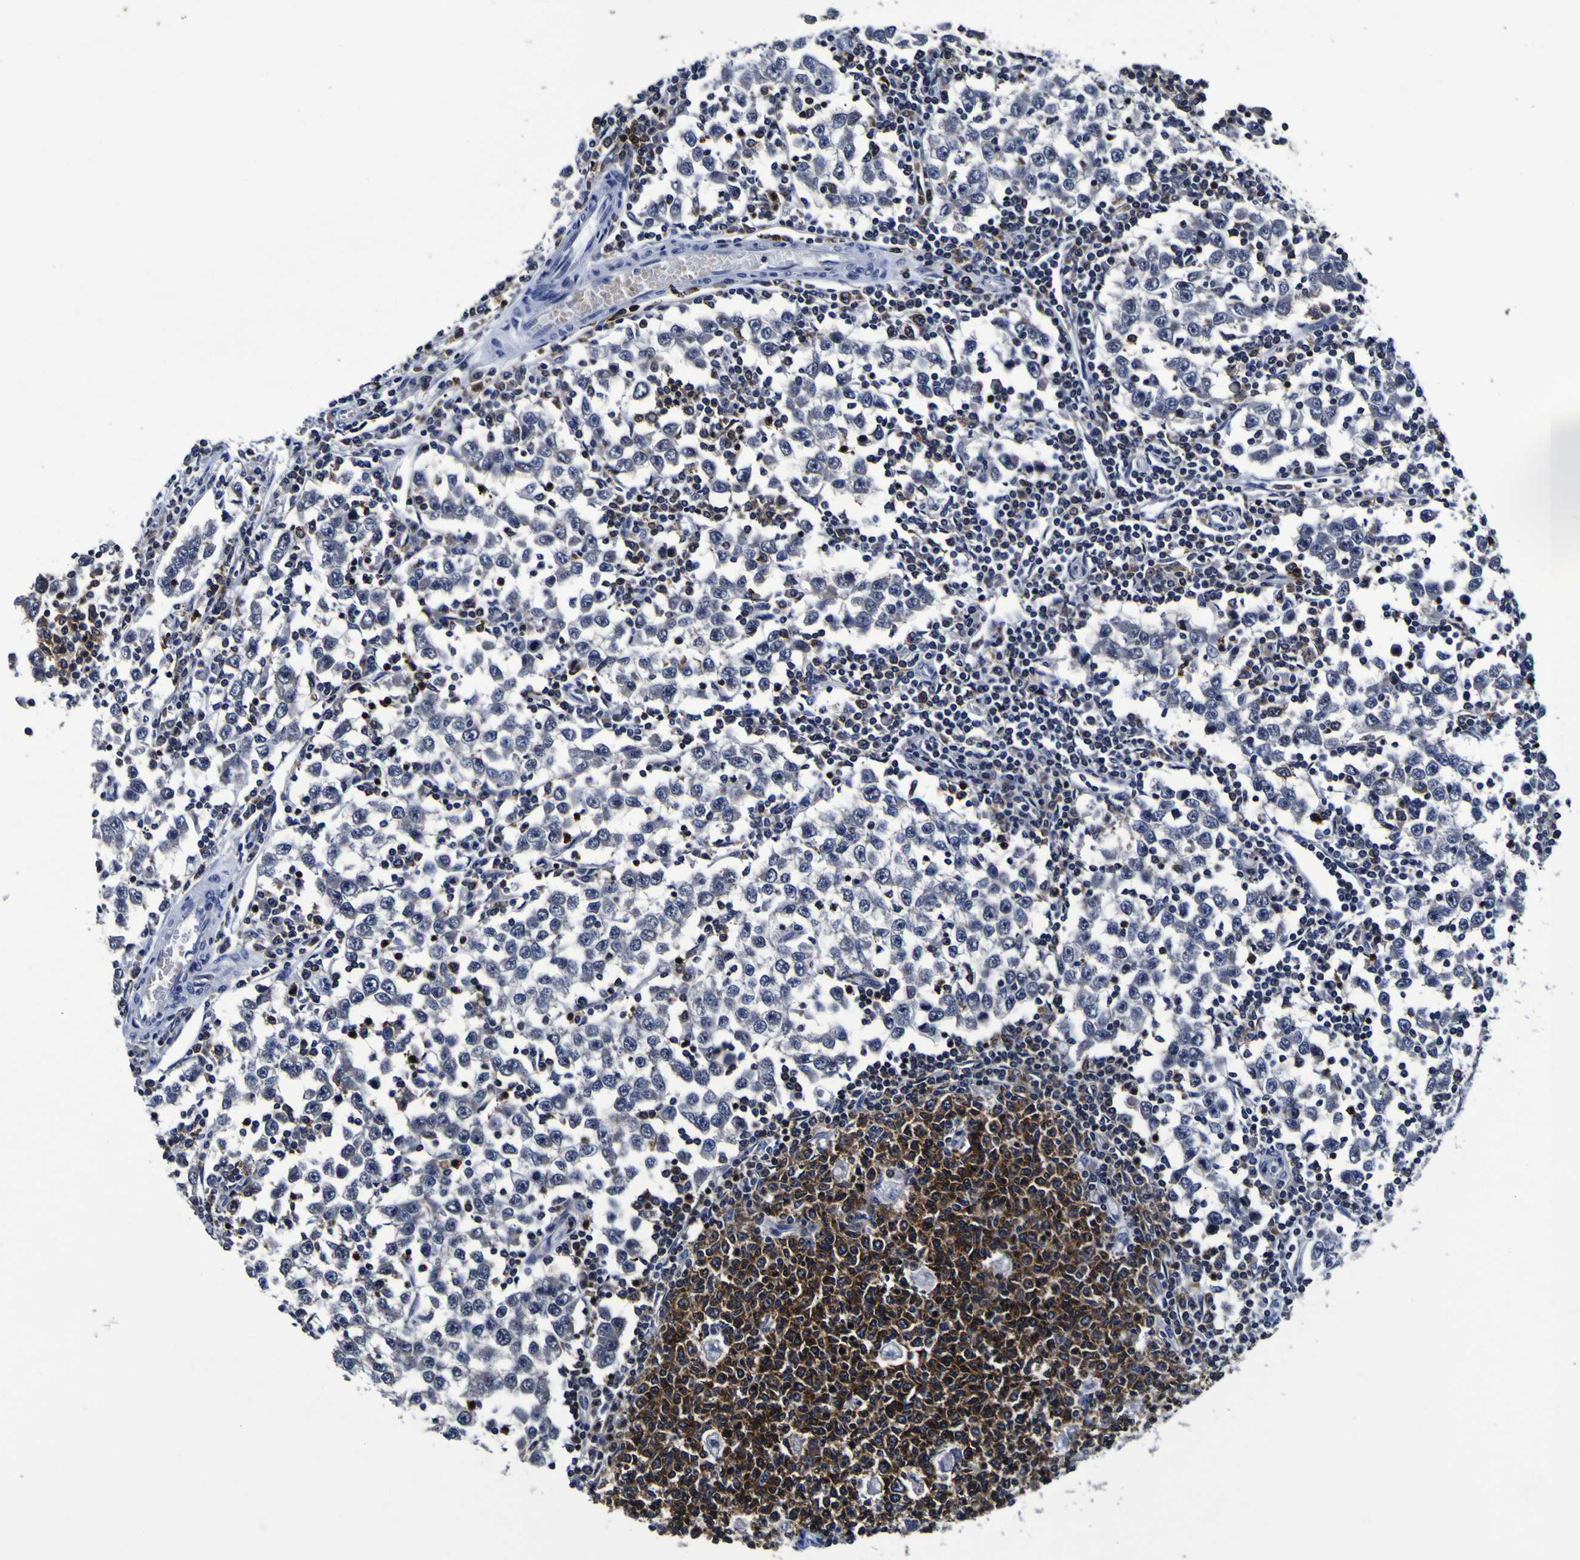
{"staining": {"intensity": "negative", "quantity": "none", "location": "none"}, "tissue": "testis cancer", "cell_type": "Tumor cells", "image_type": "cancer", "snomed": [{"axis": "morphology", "description": "Seminoma, NOS"}, {"axis": "topography", "description": "Testis"}], "caption": "Testis cancer was stained to show a protein in brown. There is no significant staining in tumor cells. (Immunohistochemistry (ihc), brightfield microscopy, high magnification).", "gene": "SORCS1", "patient": {"sex": "male", "age": 65}}